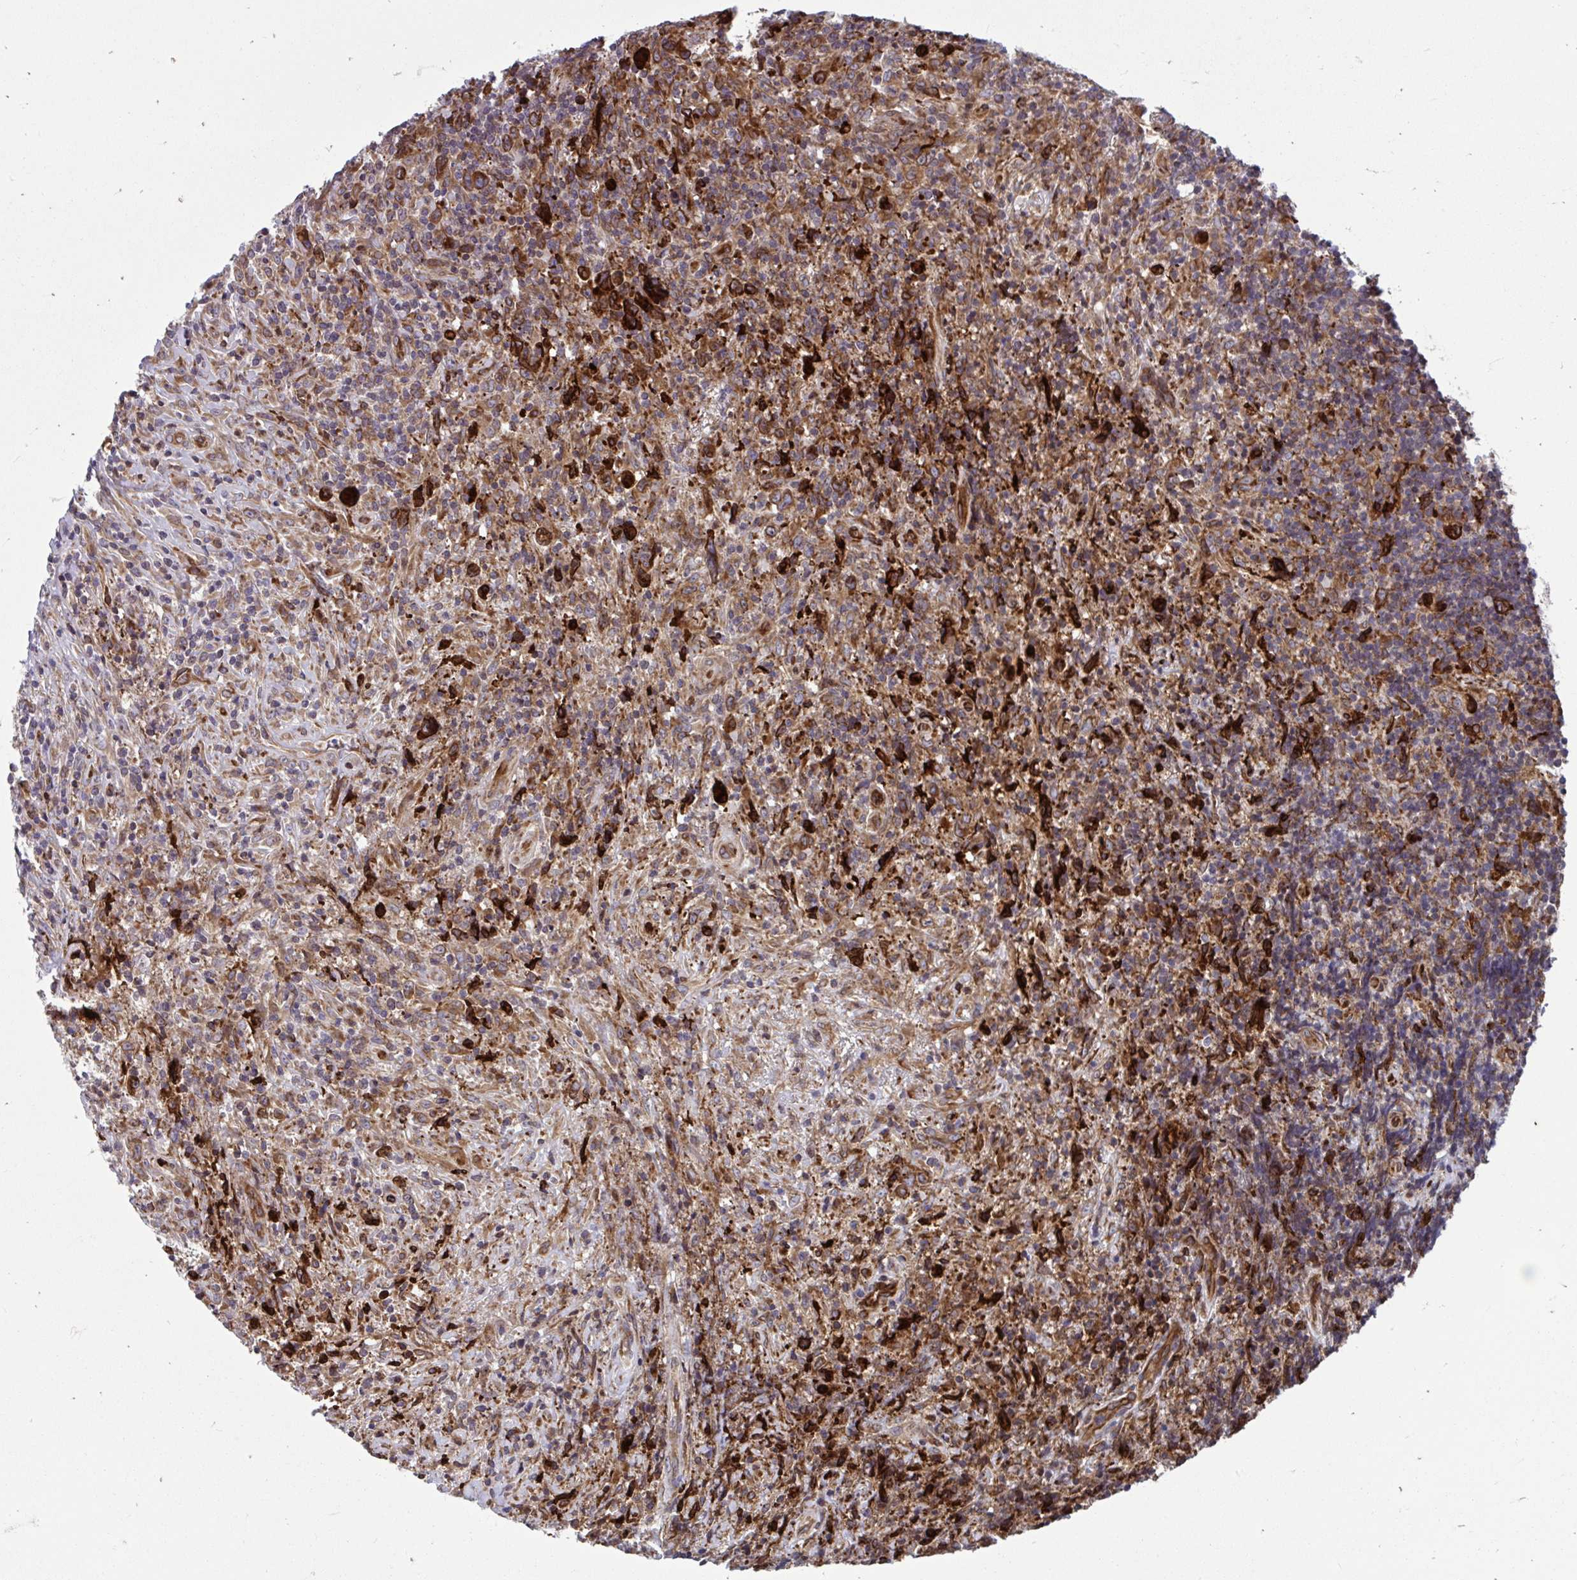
{"staining": {"intensity": "moderate", "quantity": ">75%", "location": "cytoplasmic/membranous"}, "tissue": "lymphoma", "cell_type": "Tumor cells", "image_type": "cancer", "snomed": [{"axis": "morphology", "description": "Hodgkin's disease, NOS"}, {"axis": "topography", "description": "Lymph node"}], "caption": "Tumor cells reveal moderate cytoplasmic/membranous positivity in approximately >75% of cells in Hodgkin's disease.", "gene": "STIM2", "patient": {"sex": "female", "age": 18}}